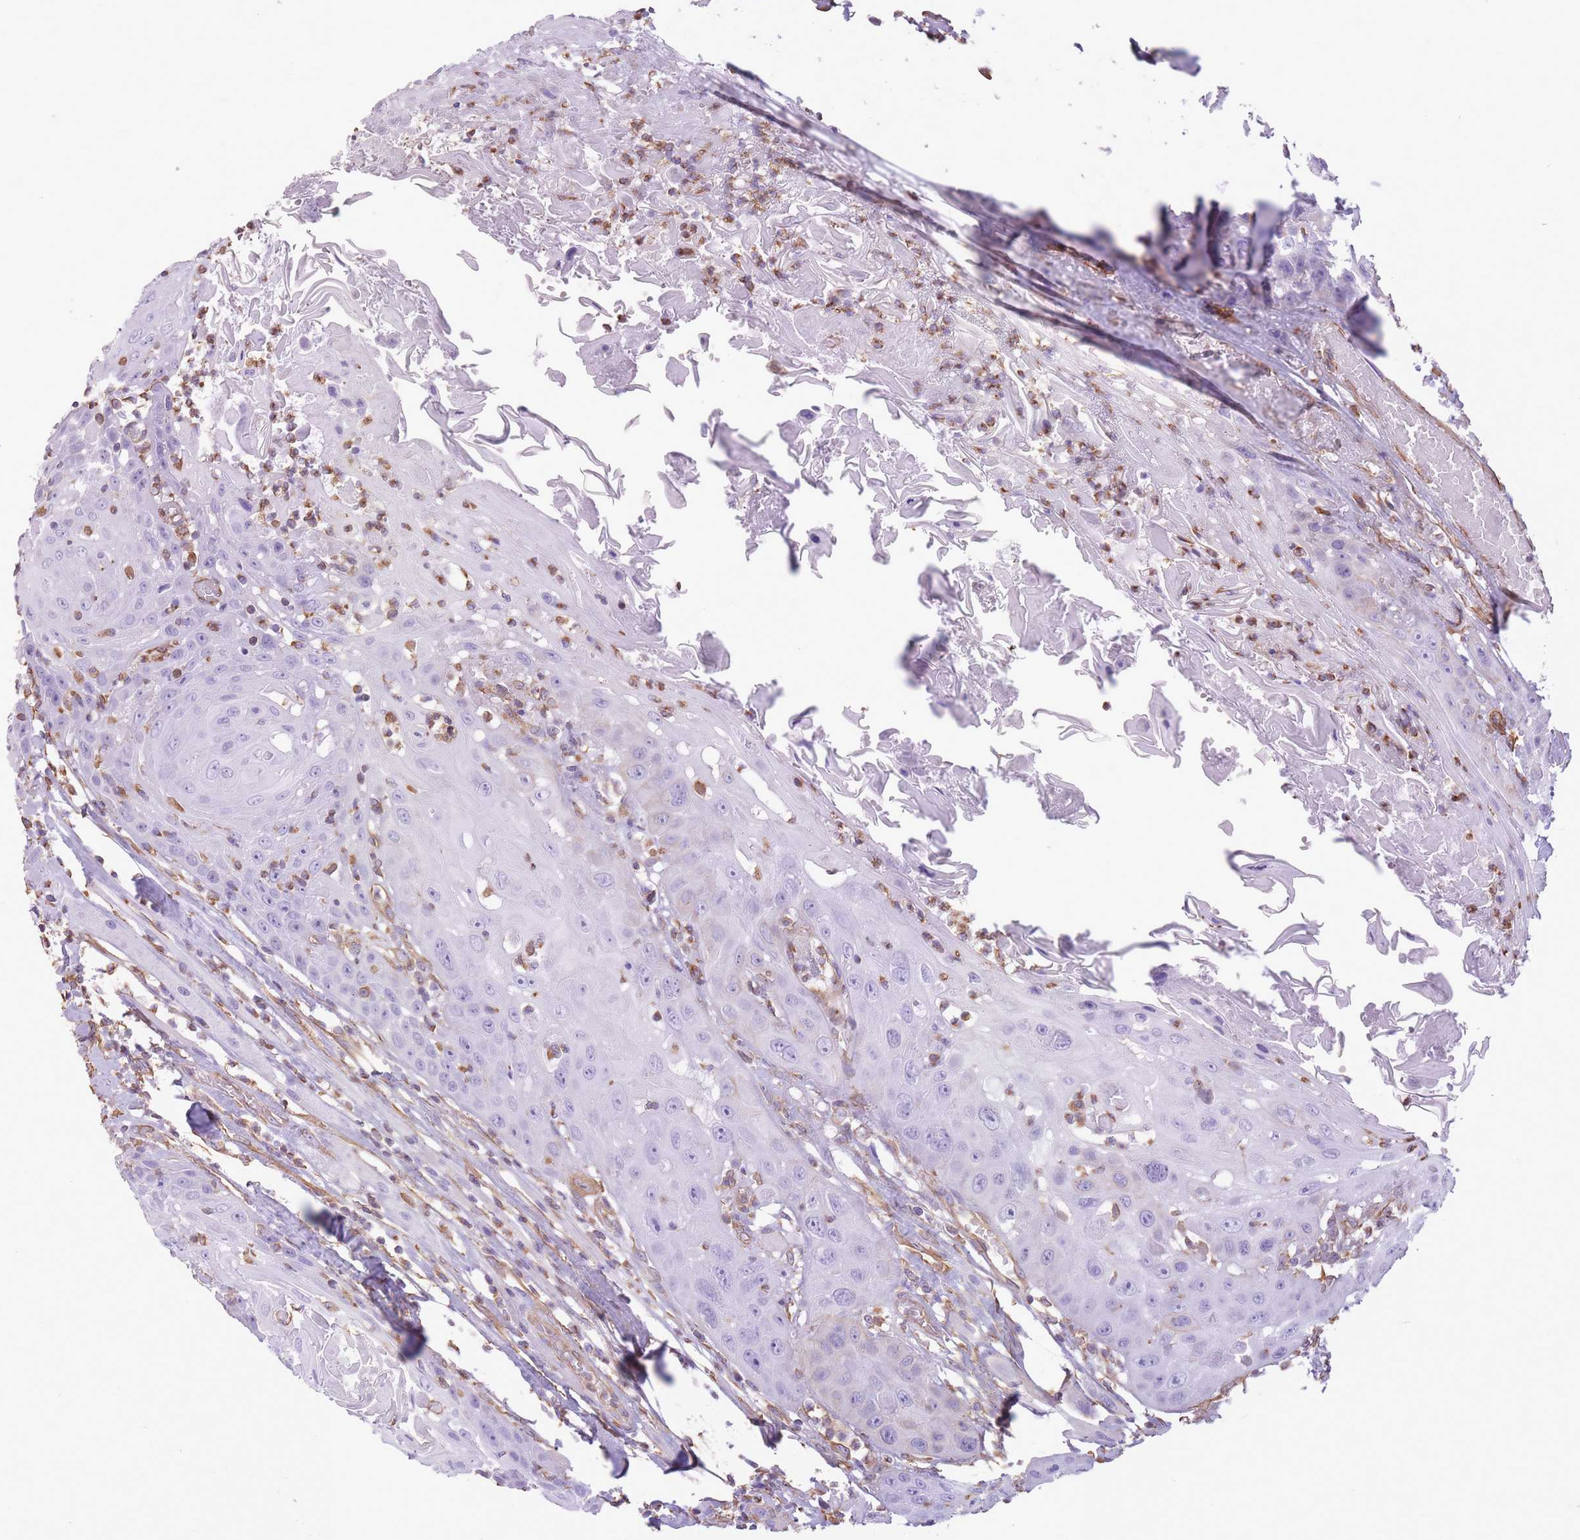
{"staining": {"intensity": "negative", "quantity": "none", "location": "none"}, "tissue": "head and neck cancer", "cell_type": "Tumor cells", "image_type": "cancer", "snomed": [{"axis": "morphology", "description": "Squamous cell carcinoma, NOS"}, {"axis": "topography", "description": "Head-Neck"}], "caption": "Head and neck cancer (squamous cell carcinoma) was stained to show a protein in brown. There is no significant staining in tumor cells.", "gene": "ADD1", "patient": {"sex": "female", "age": 59}}